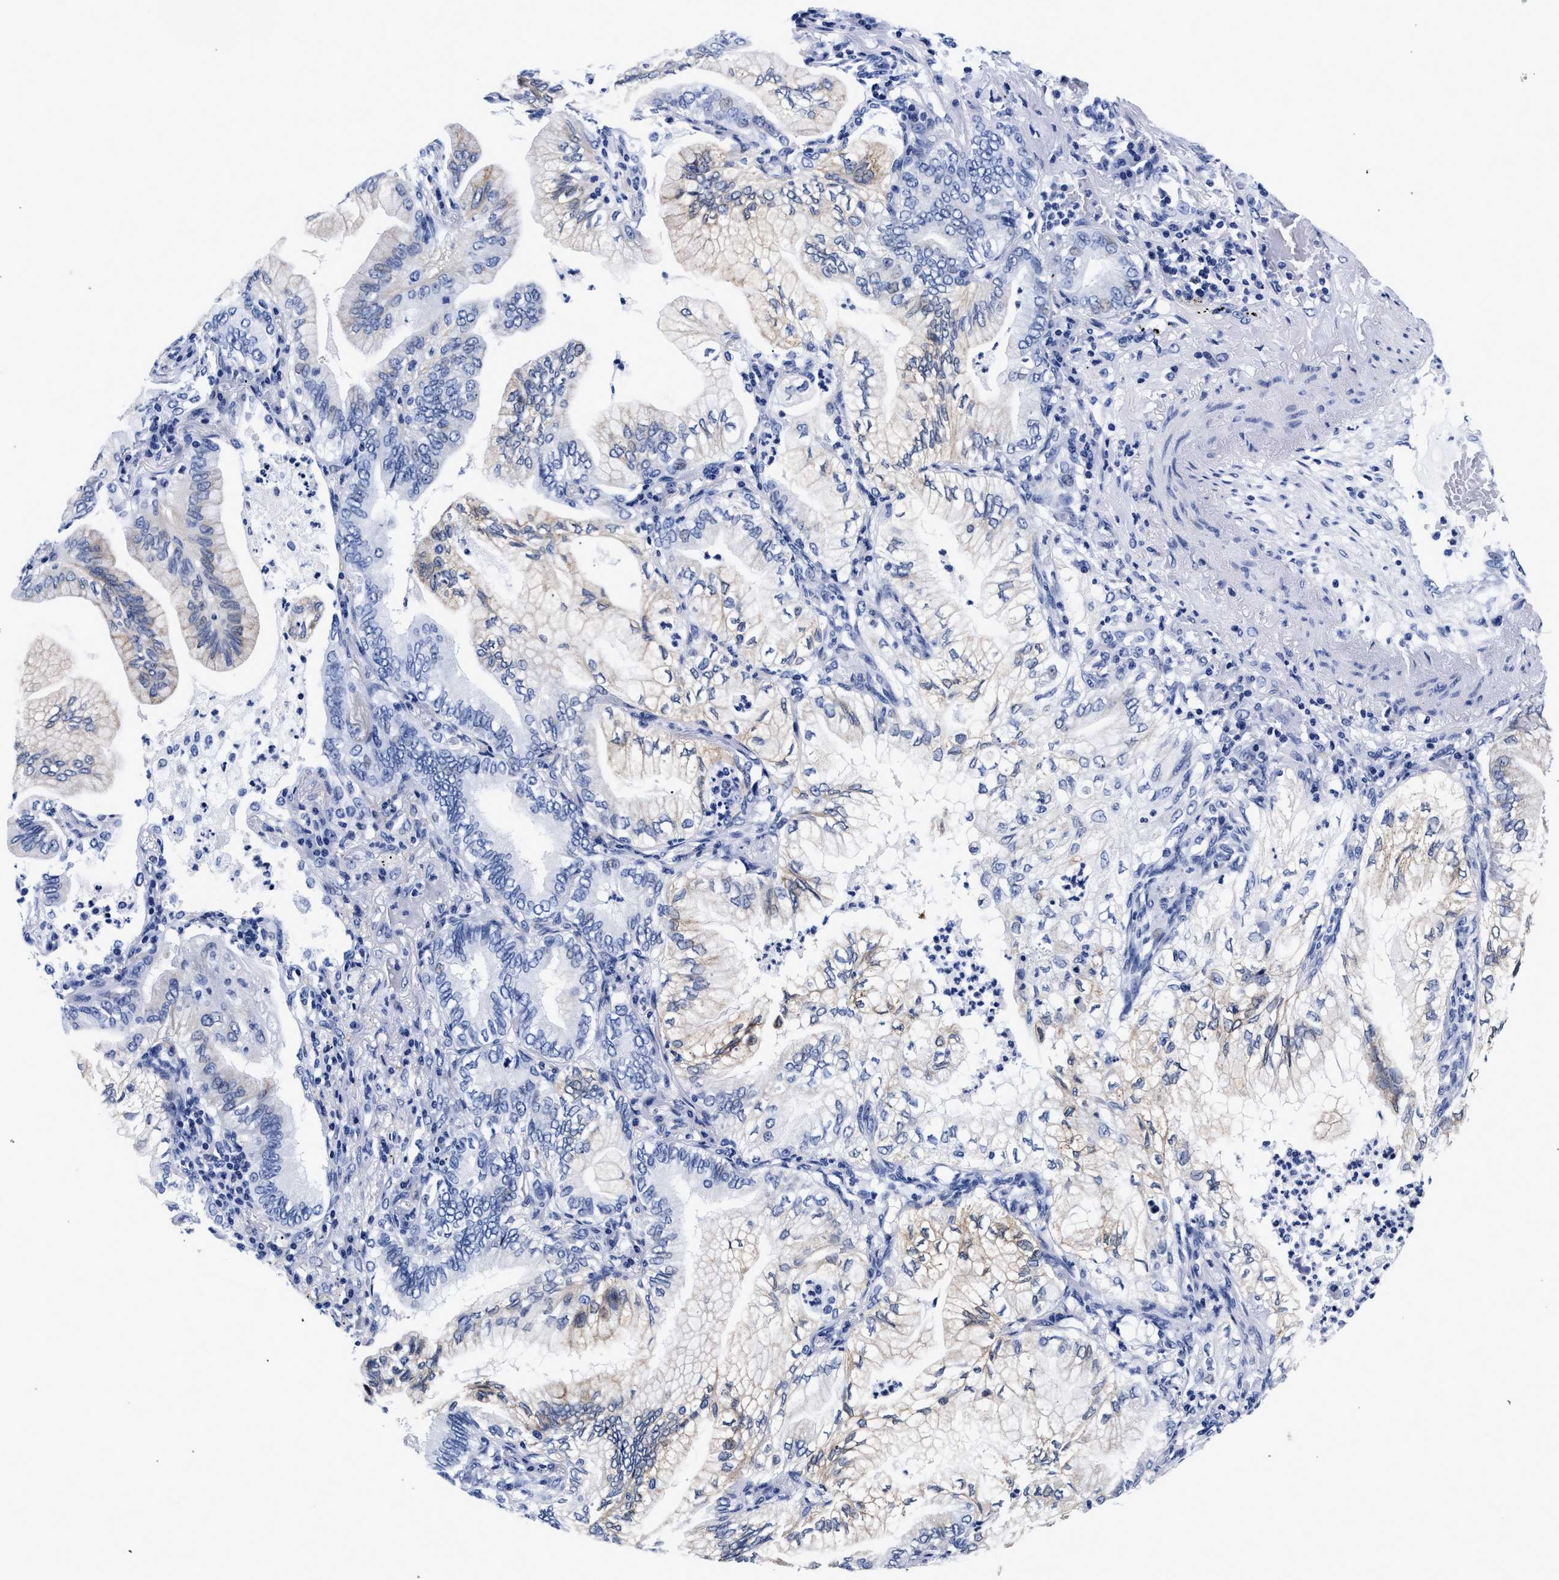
{"staining": {"intensity": "weak", "quantity": ">75%", "location": "cytoplasmic/membranous"}, "tissue": "lung cancer", "cell_type": "Tumor cells", "image_type": "cancer", "snomed": [{"axis": "morphology", "description": "Adenocarcinoma, NOS"}, {"axis": "topography", "description": "Lung"}], "caption": "Tumor cells show low levels of weak cytoplasmic/membranous staining in about >75% of cells in lung adenocarcinoma.", "gene": "RAB3B", "patient": {"sex": "female", "age": 70}}